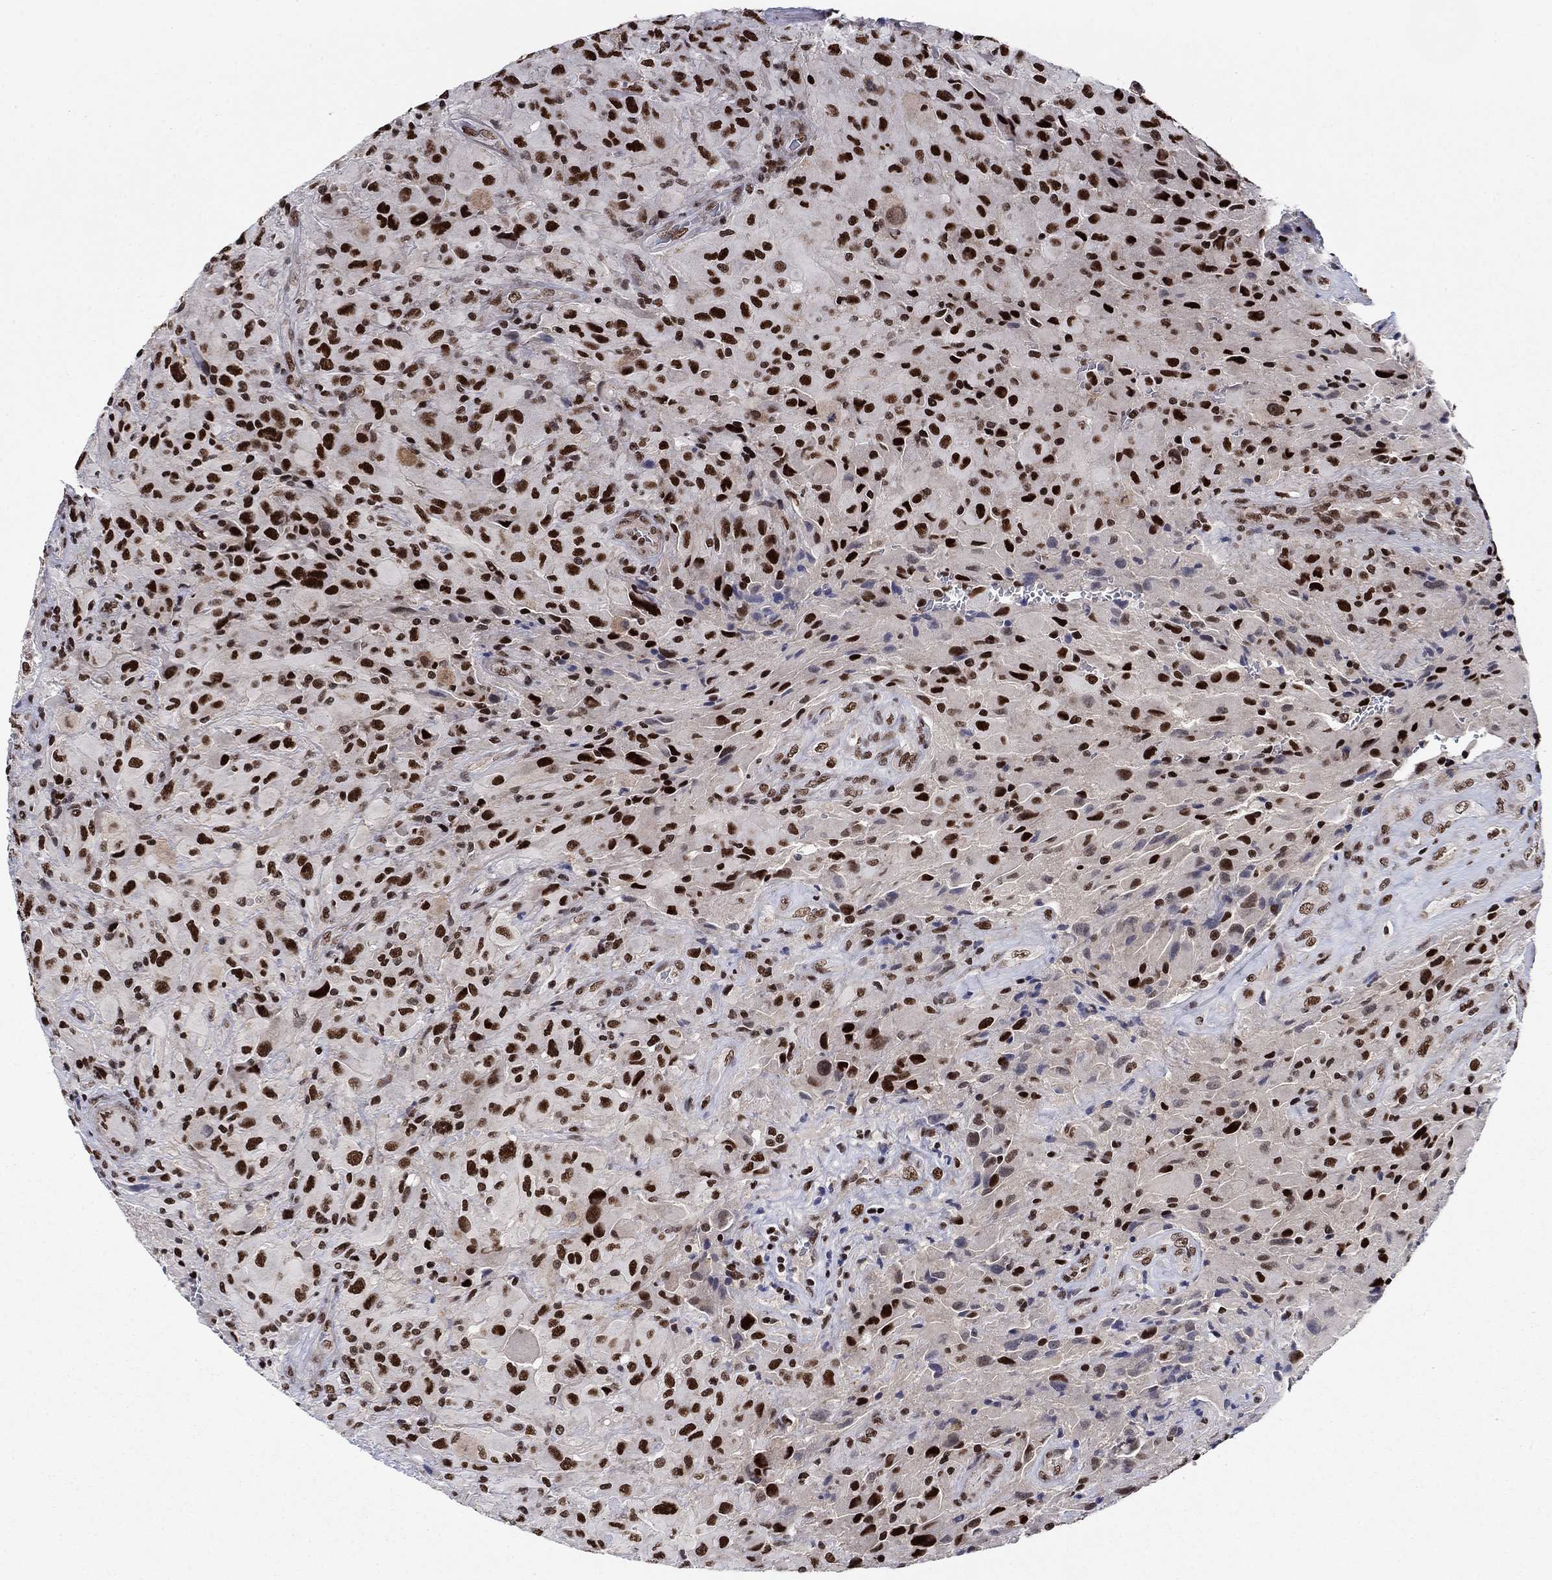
{"staining": {"intensity": "strong", "quantity": ">75%", "location": "nuclear"}, "tissue": "glioma", "cell_type": "Tumor cells", "image_type": "cancer", "snomed": [{"axis": "morphology", "description": "Glioma, malignant, High grade"}, {"axis": "topography", "description": "Cerebral cortex"}], "caption": "Approximately >75% of tumor cells in malignant high-grade glioma display strong nuclear protein staining as visualized by brown immunohistochemical staining.", "gene": "RPRD1B", "patient": {"sex": "male", "age": 35}}